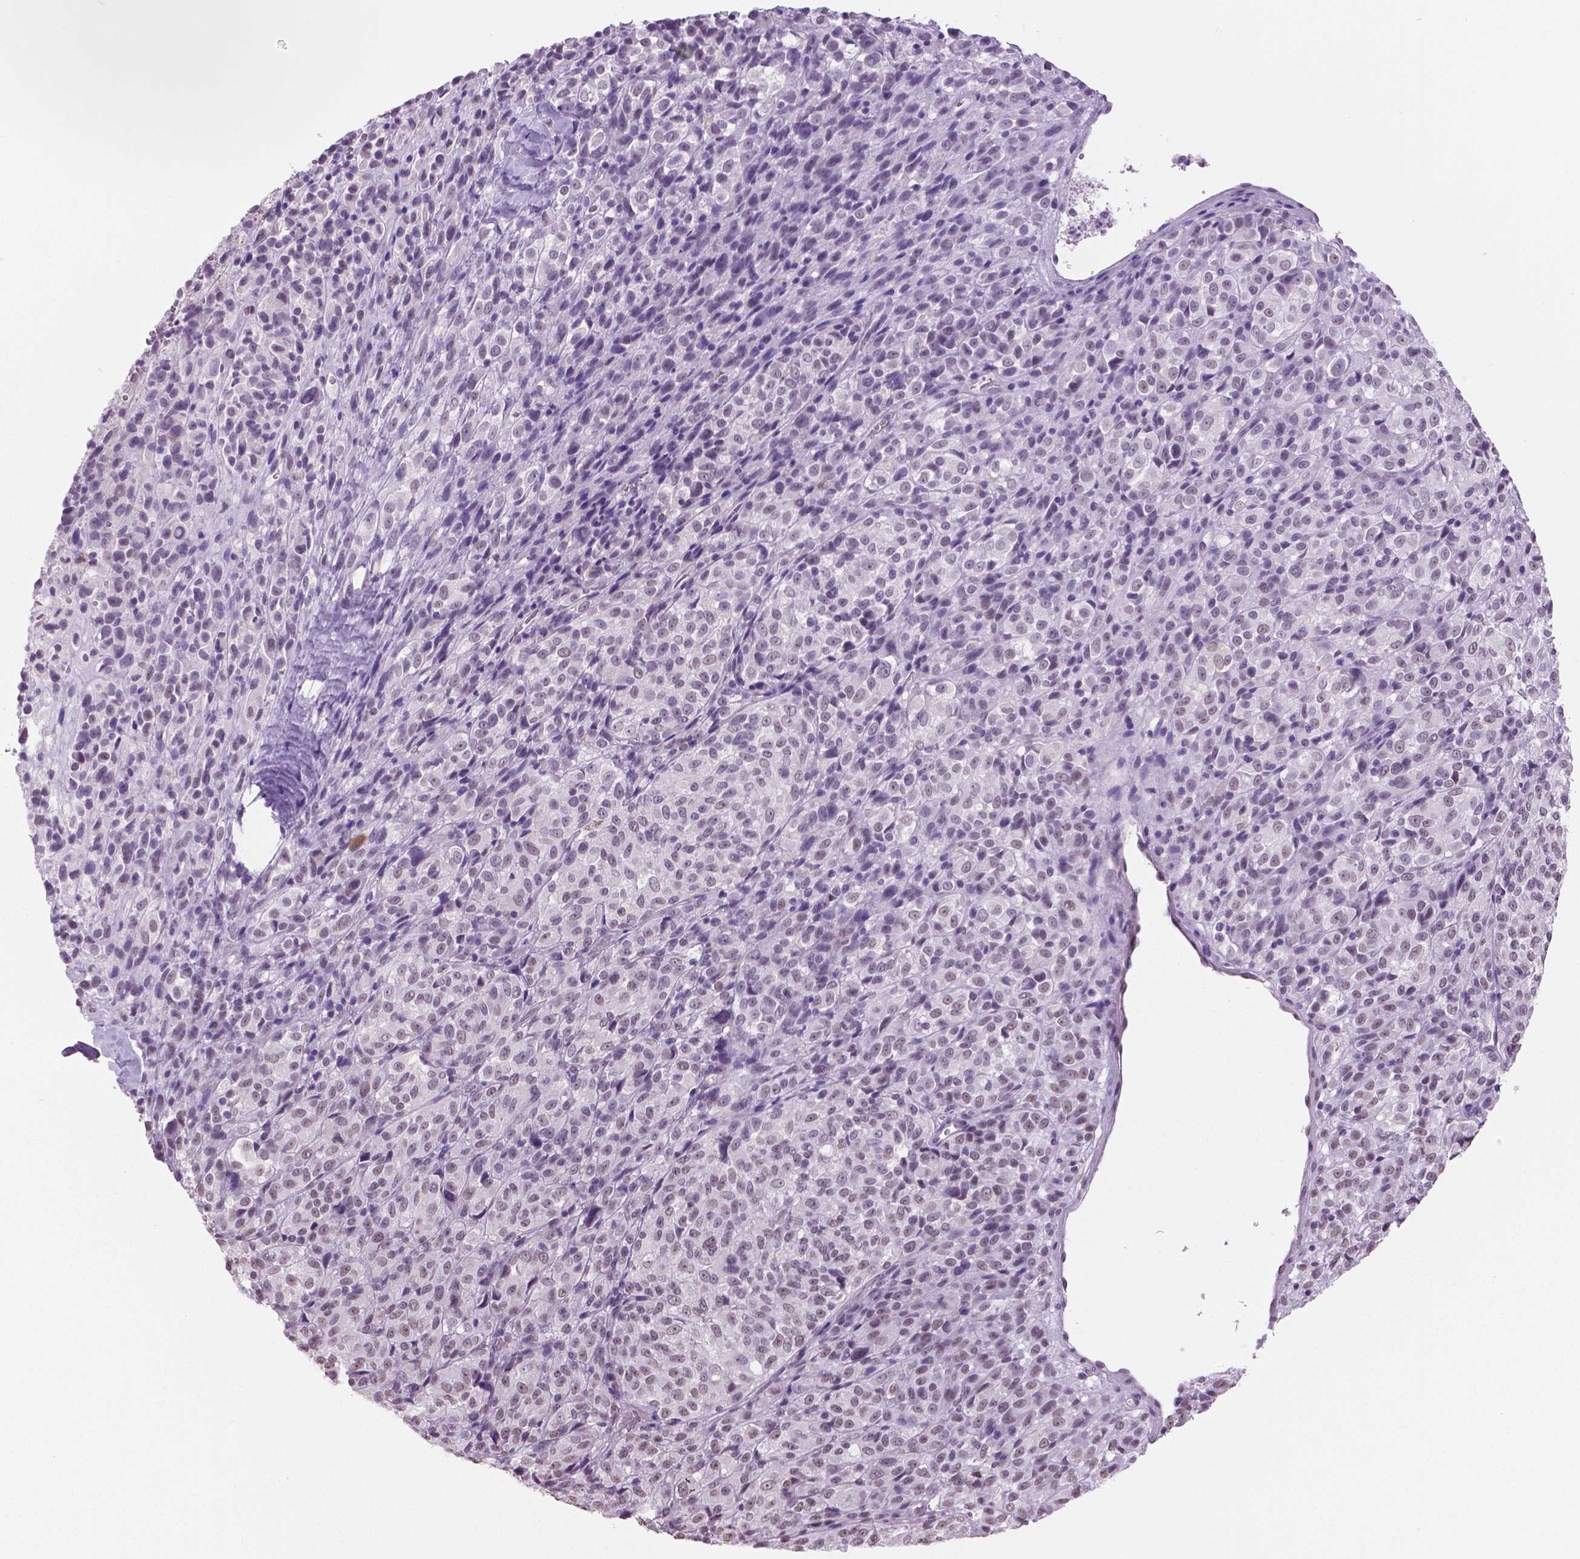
{"staining": {"intensity": "weak", "quantity": "<25%", "location": "nuclear"}, "tissue": "melanoma", "cell_type": "Tumor cells", "image_type": "cancer", "snomed": [{"axis": "morphology", "description": "Malignant melanoma, Metastatic site"}, {"axis": "topography", "description": "Brain"}], "caption": "Immunohistochemistry (IHC) of malignant melanoma (metastatic site) reveals no expression in tumor cells.", "gene": "IGF2BP1", "patient": {"sex": "female", "age": 56}}